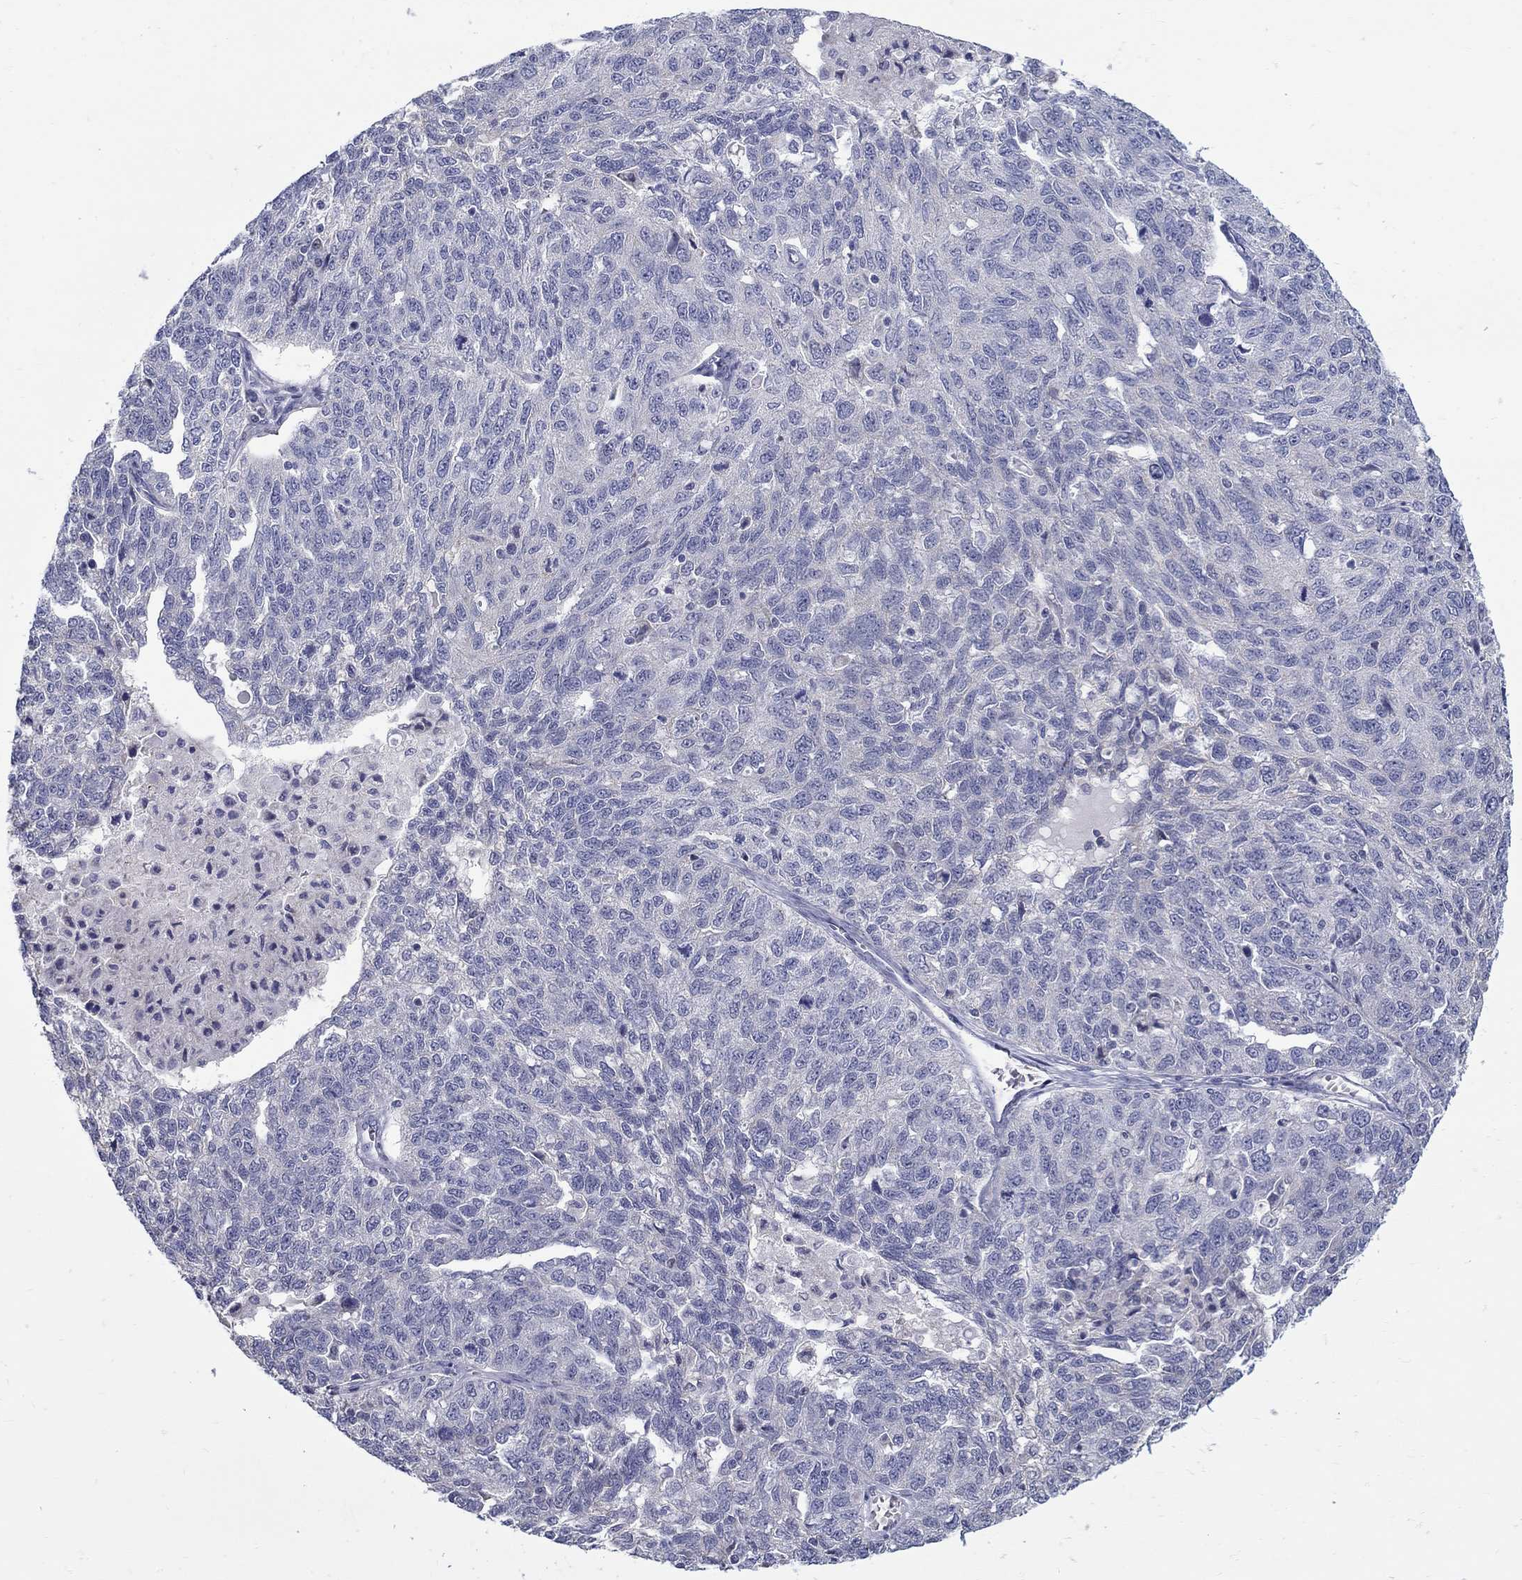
{"staining": {"intensity": "negative", "quantity": "none", "location": "none"}, "tissue": "ovarian cancer", "cell_type": "Tumor cells", "image_type": "cancer", "snomed": [{"axis": "morphology", "description": "Cystadenocarcinoma, serous, NOS"}, {"axis": "topography", "description": "Ovary"}], "caption": "Tumor cells are negative for brown protein staining in ovarian serous cystadenocarcinoma.", "gene": "ABCA4", "patient": {"sex": "female", "age": 71}}